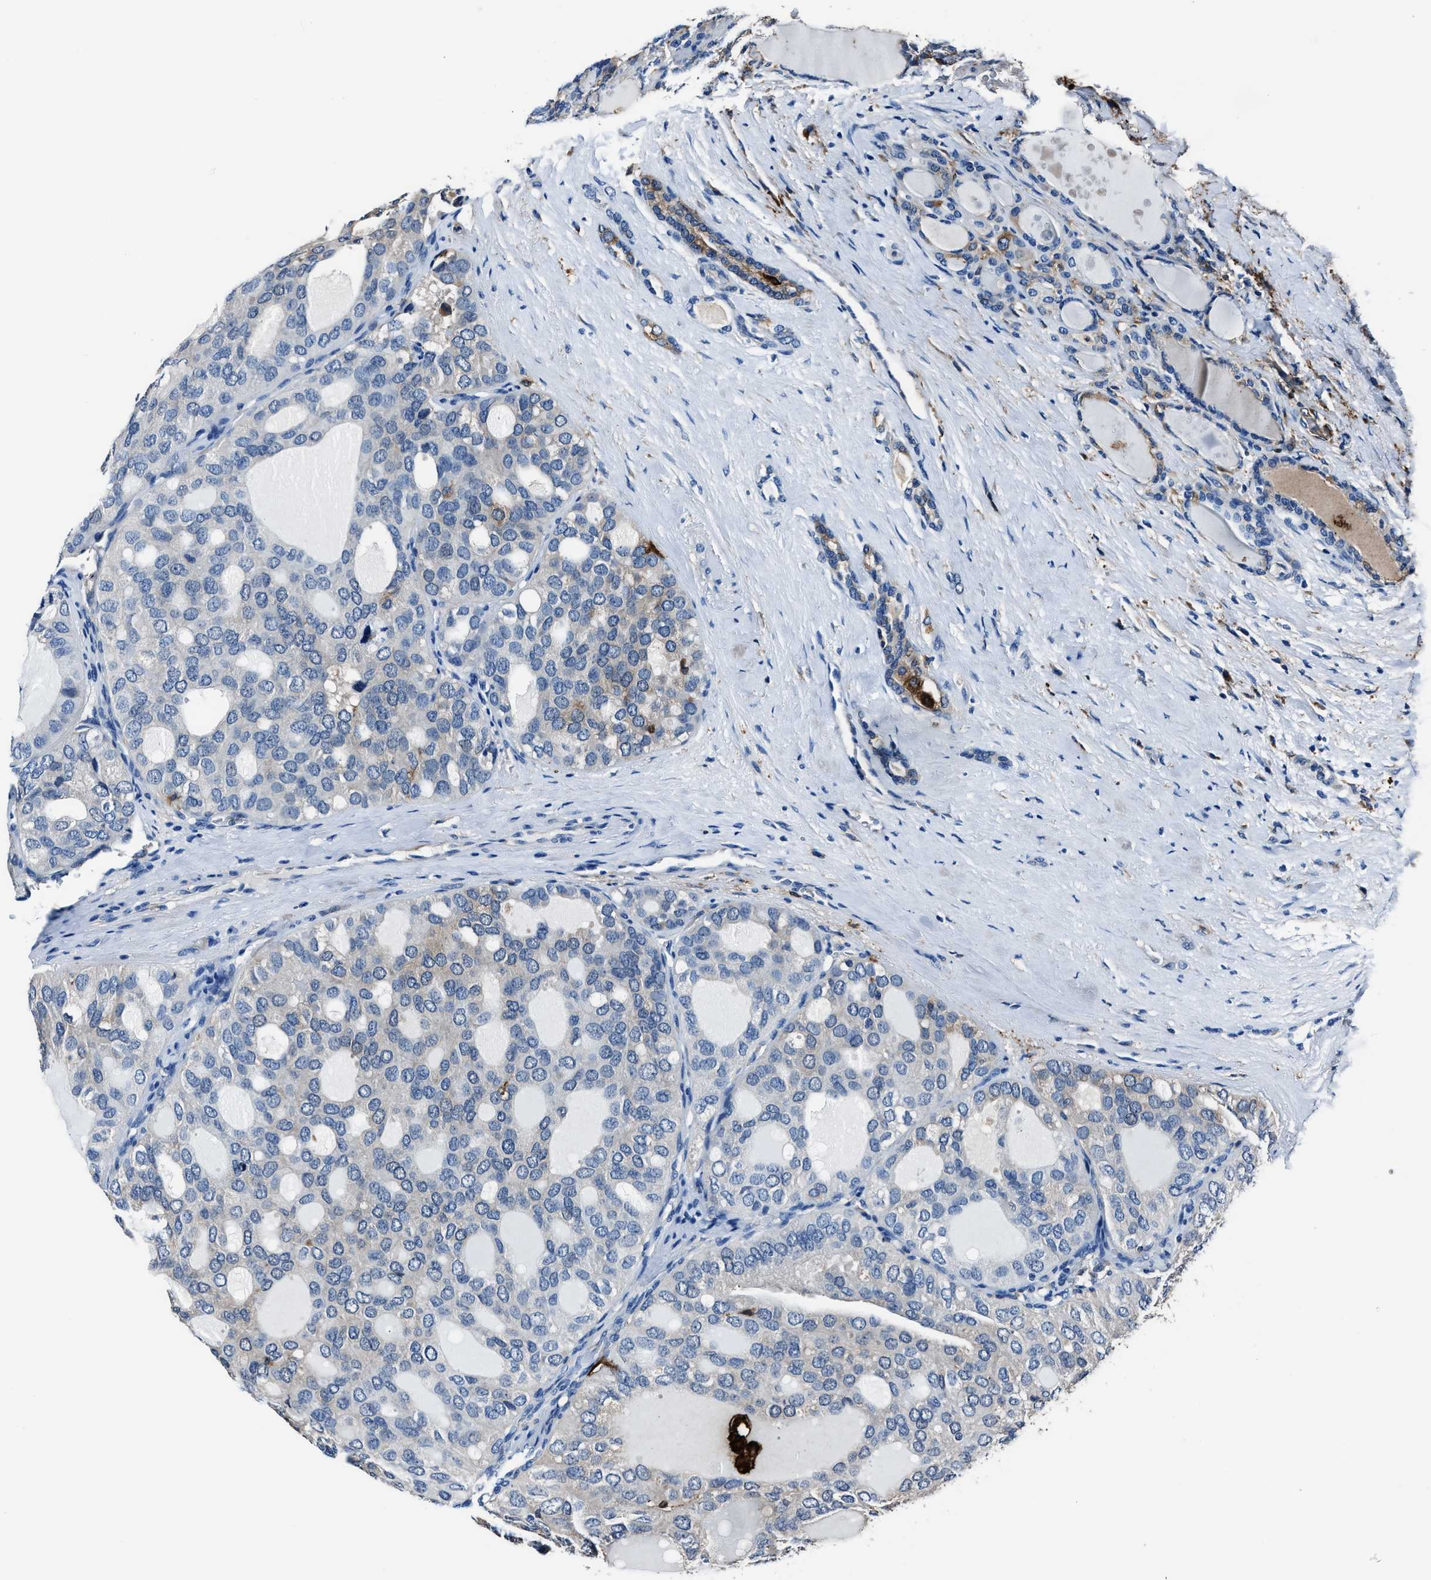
{"staining": {"intensity": "weak", "quantity": "25%-75%", "location": "cytoplasmic/membranous"}, "tissue": "thyroid cancer", "cell_type": "Tumor cells", "image_type": "cancer", "snomed": [{"axis": "morphology", "description": "Follicular adenoma carcinoma, NOS"}, {"axis": "topography", "description": "Thyroid gland"}], "caption": "IHC histopathology image of neoplastic tissue: human thyroid cancer stained using immunohistochemistry (IHC) reveals low levels of weak protein expression localized specifically in the cytoplasmic/membranous of tumor cells, appearing as a cytoplasmic/membranous brown color.", "gene": "FTL", "patient": {"sex": "male", "age": 75}}